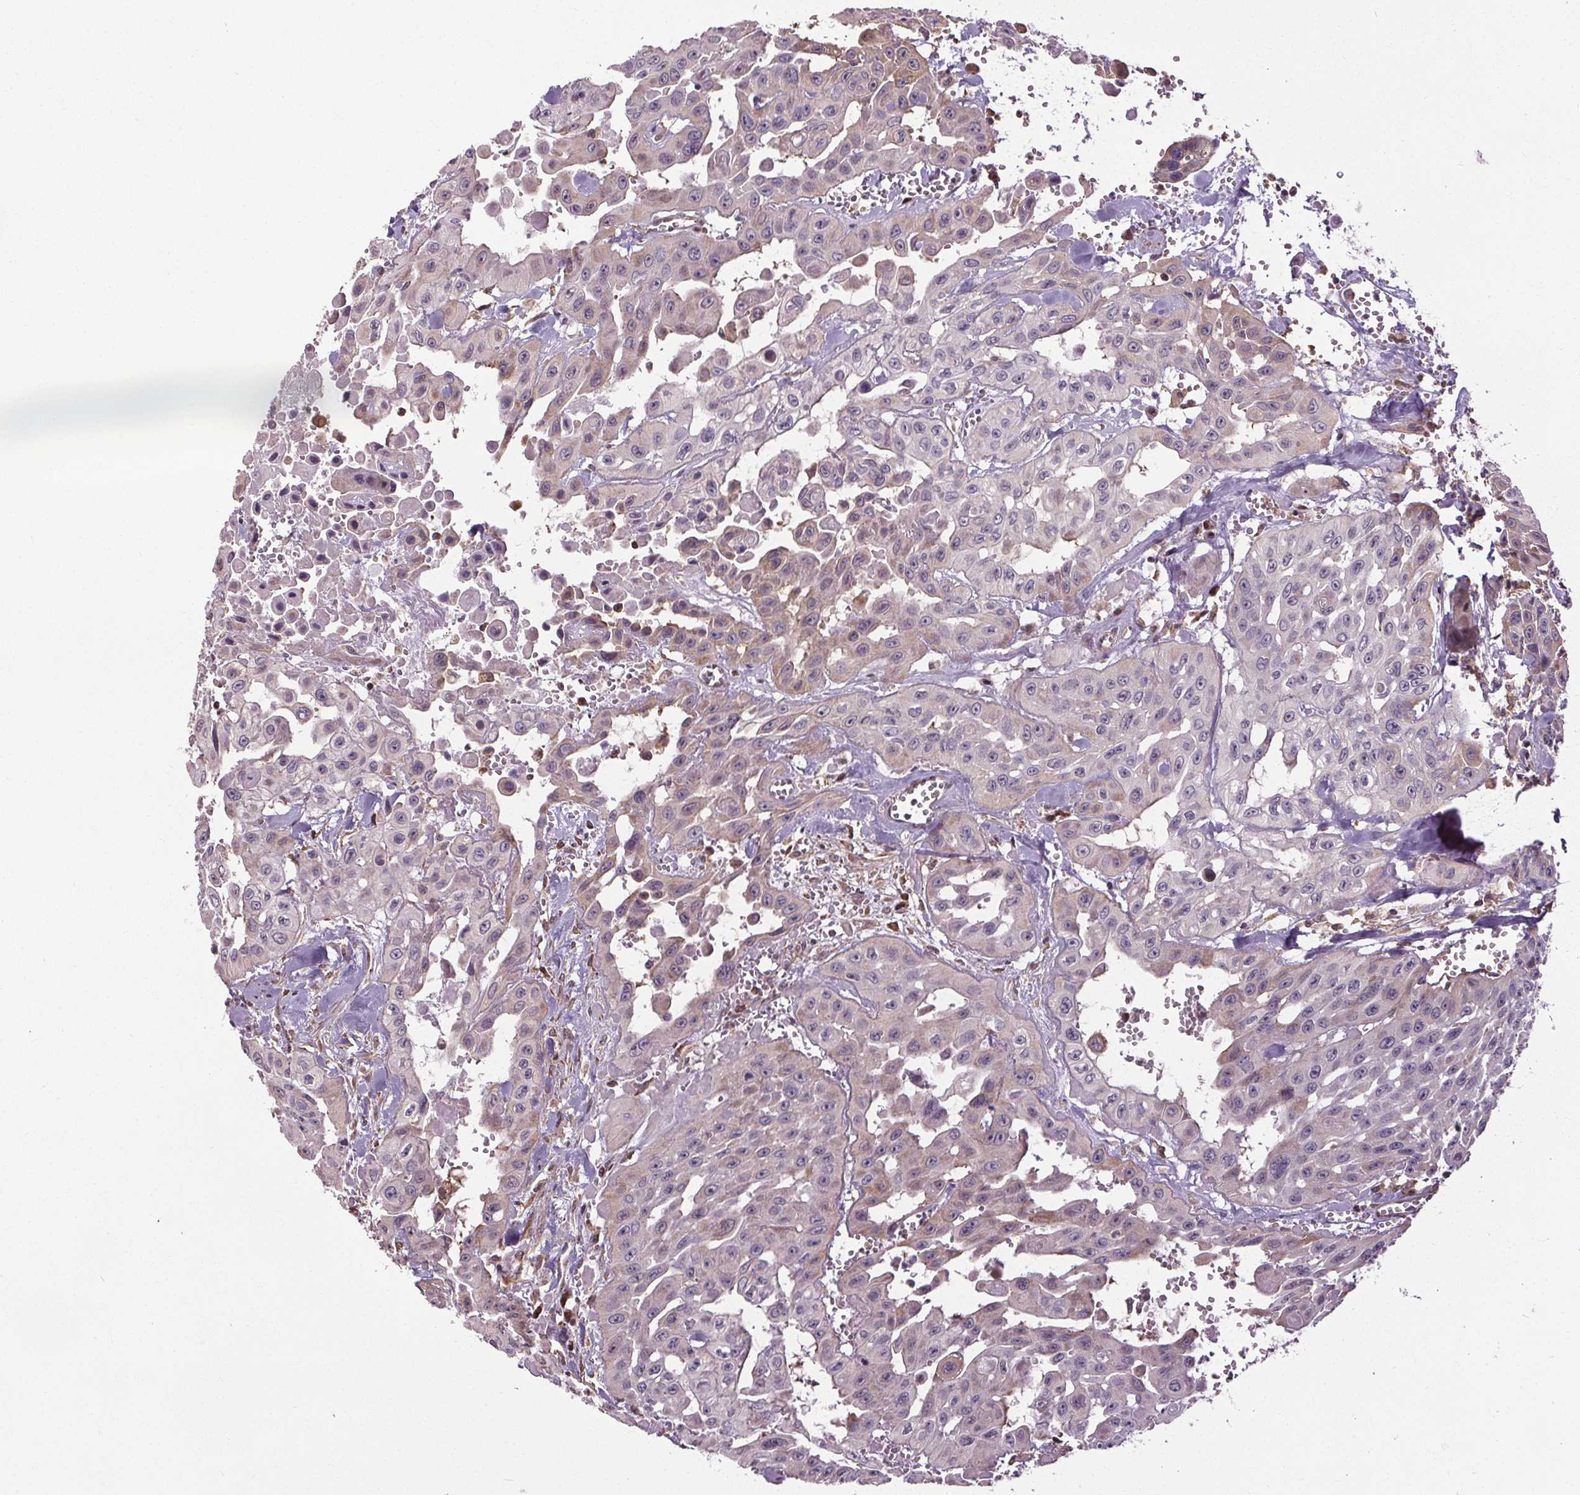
{"staining": {"intensity": "weak", "quantity": "<25%", "location": "cytoplasmic/membranous"}, "tissue": "head and neck cancer", "cell_type": "Tumor cells", "image_type": "cancer", "snomed": [{"axis": "morphology", "description": "Adenocarcinoma, NOS"}, {"axis": "topography", "description": "Head-Neck"}], "caption": "Immunohistochemistry (IHC) image of head and neck cancer (adenocarcinoma) stained for a protein (brown), which shows no expression in tumor cells. Brightfield microscopy of IHC stained with DAB (3,3'-diaminobenzidine) (brown) and hematoxylin (blue), captured at high magnification.", "gene": "ZNF548", "patient": {"sex": "male", "age": 73}}